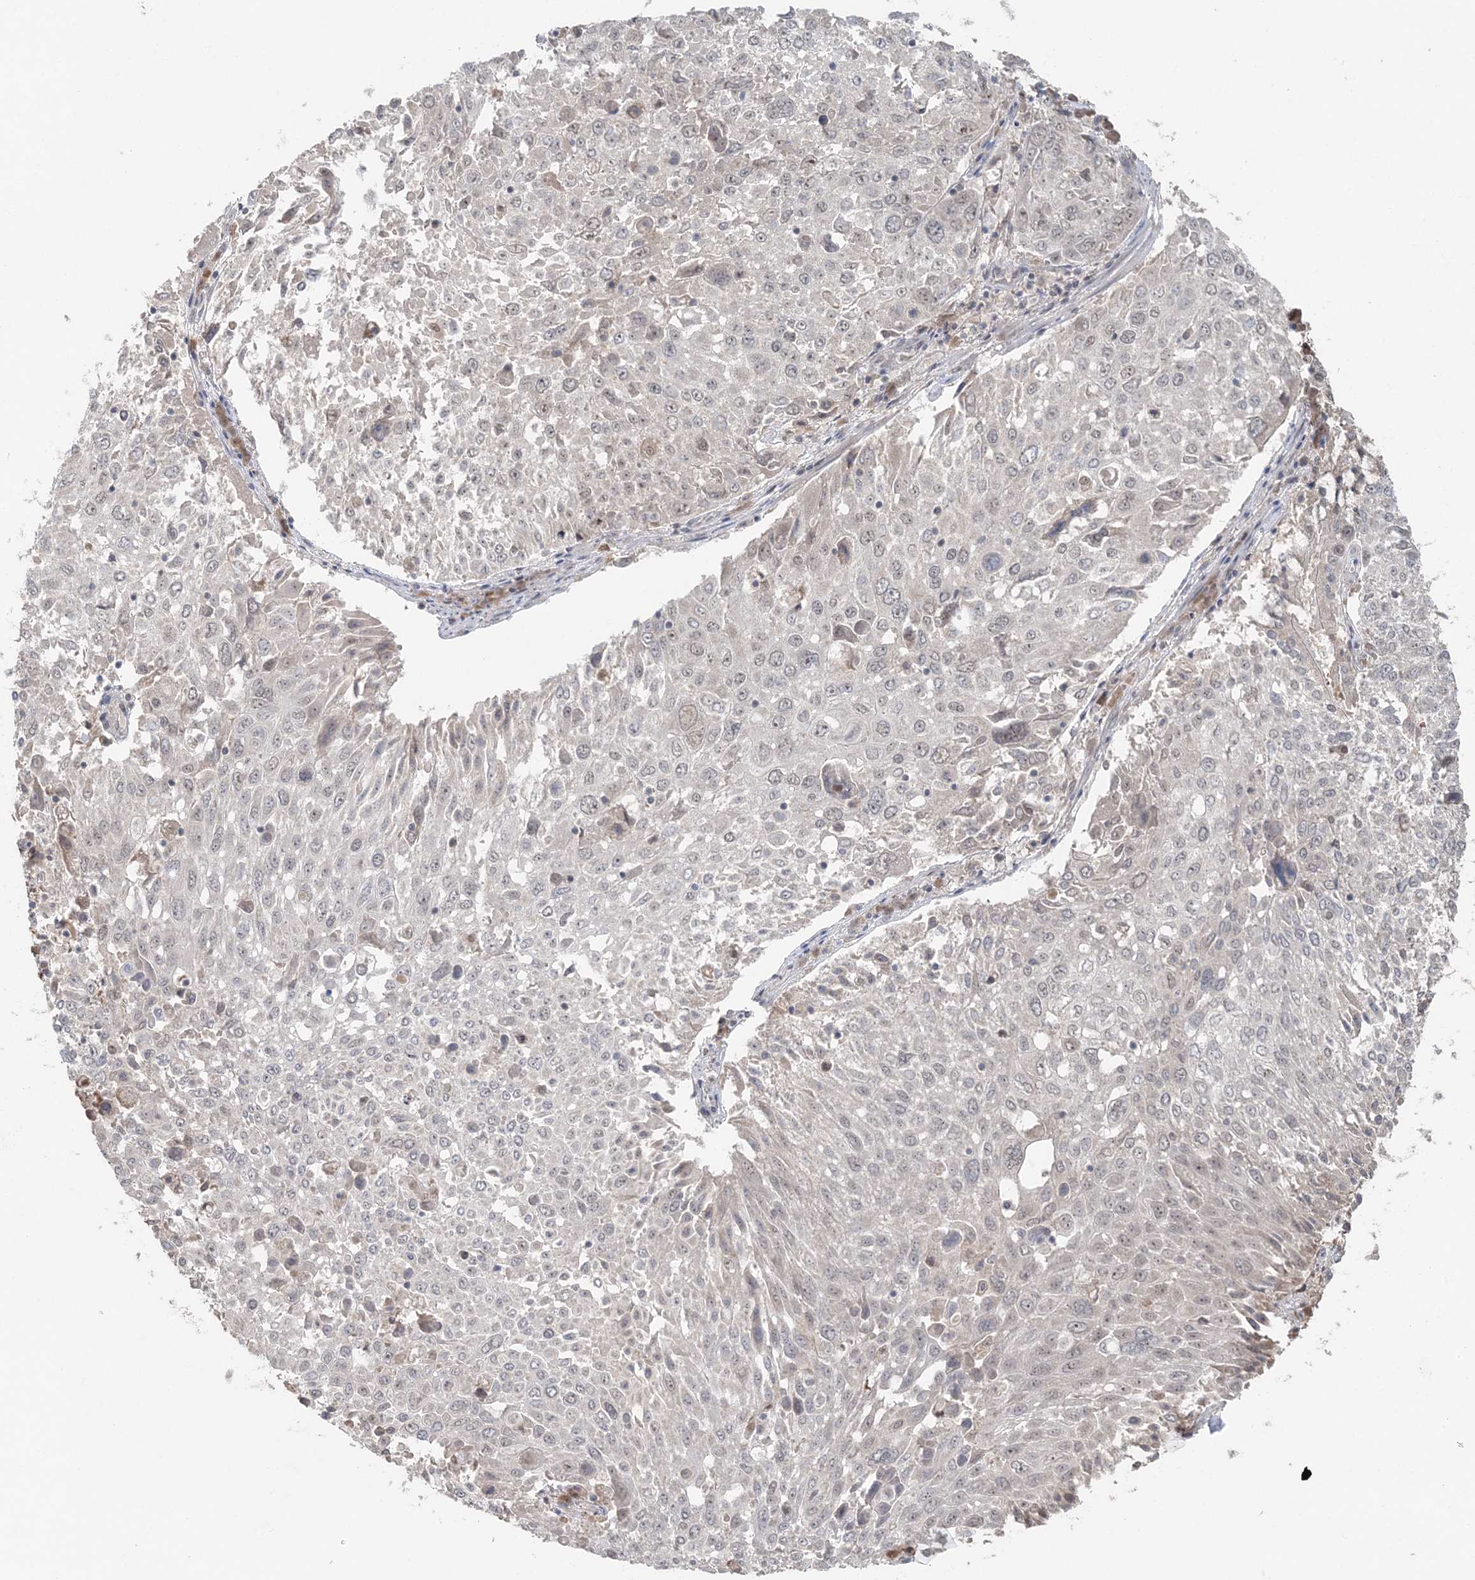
{"staining": {"intensity": "negative", "quantity": "none", "location": "none"}, "tissue": "lung cancer", "cell_type": "Tumor cells", "image_type": "cancer", "snomed": [{"axis": "morphology", "description": "Squamous cell carcinoma, NOS"}, {"axis": "topography", "description": "Lung"}], "caption": "Lung cancer was stained to show a protein in brown. There is no significant expression in tumor cells. (DAB (3,3'-diaminobenzidine) immunohistochemistry (IHC) with hematoxylin counter stain).", "gene": "SLU7", "patient": {"sex": "male", "age": 65}}